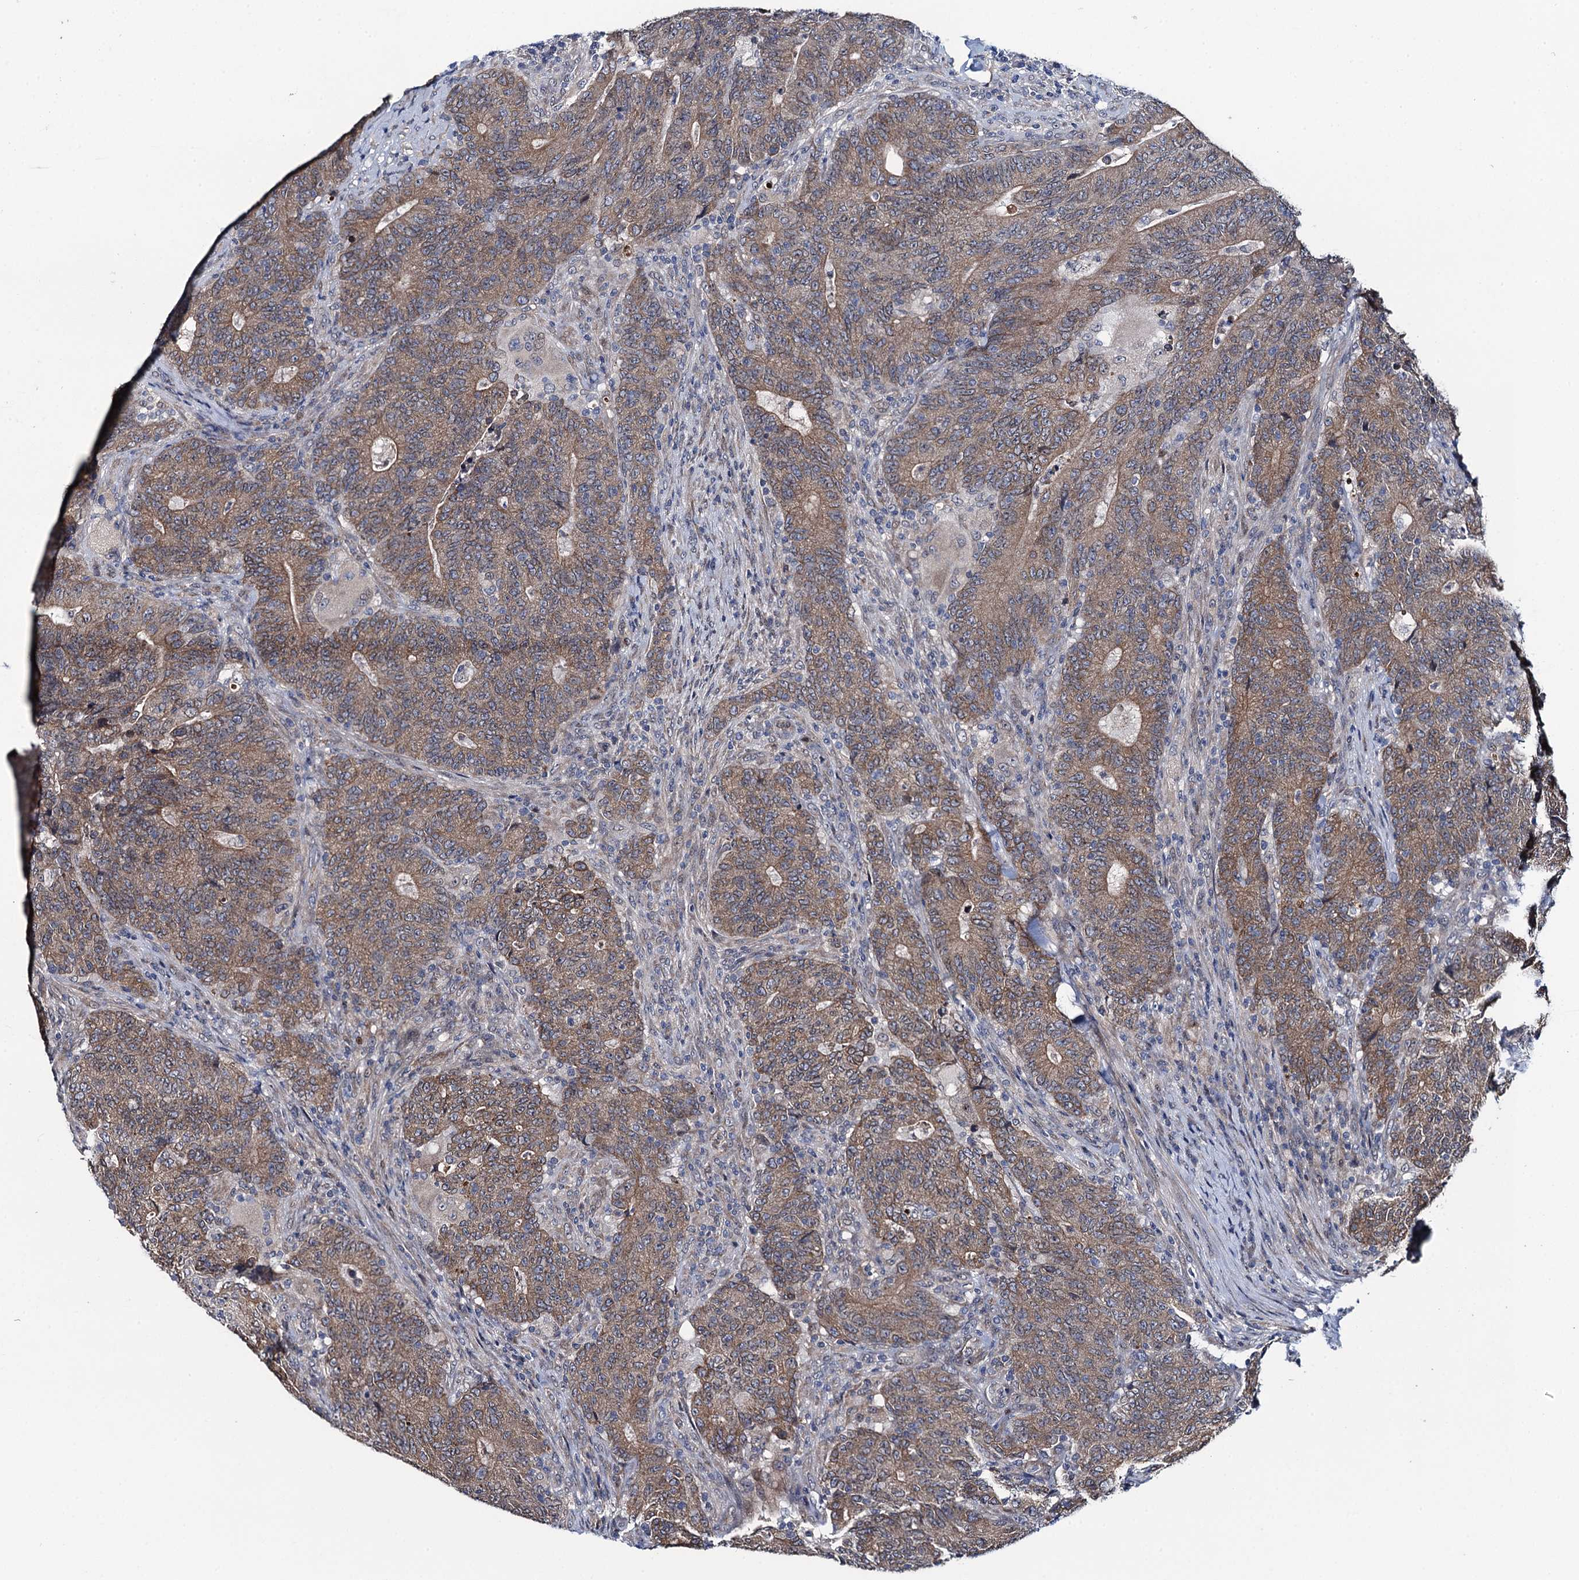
{"staining": {"intensity": "moderate", "quantity": ">75%", "location": "cytoplasmic/membranous"}, "tissue": "colorectal cancer", "cell_type": "Tumor cells", "image_type": "cancer", "snomed": [{"axis": "morphology", "description": "Adenocarcinoma, NOS"}, {"axis": "topography", "description": "Colon"}], "caption": "Colorectal adenocarcinoma tissue demonstrates moderate cytoplasmic/membranous positivity in about >75% of tumor cells, visualized by immunohistochemistry.", "gene": "EVX2", "patient": {"sex": "female", "age": 75}}